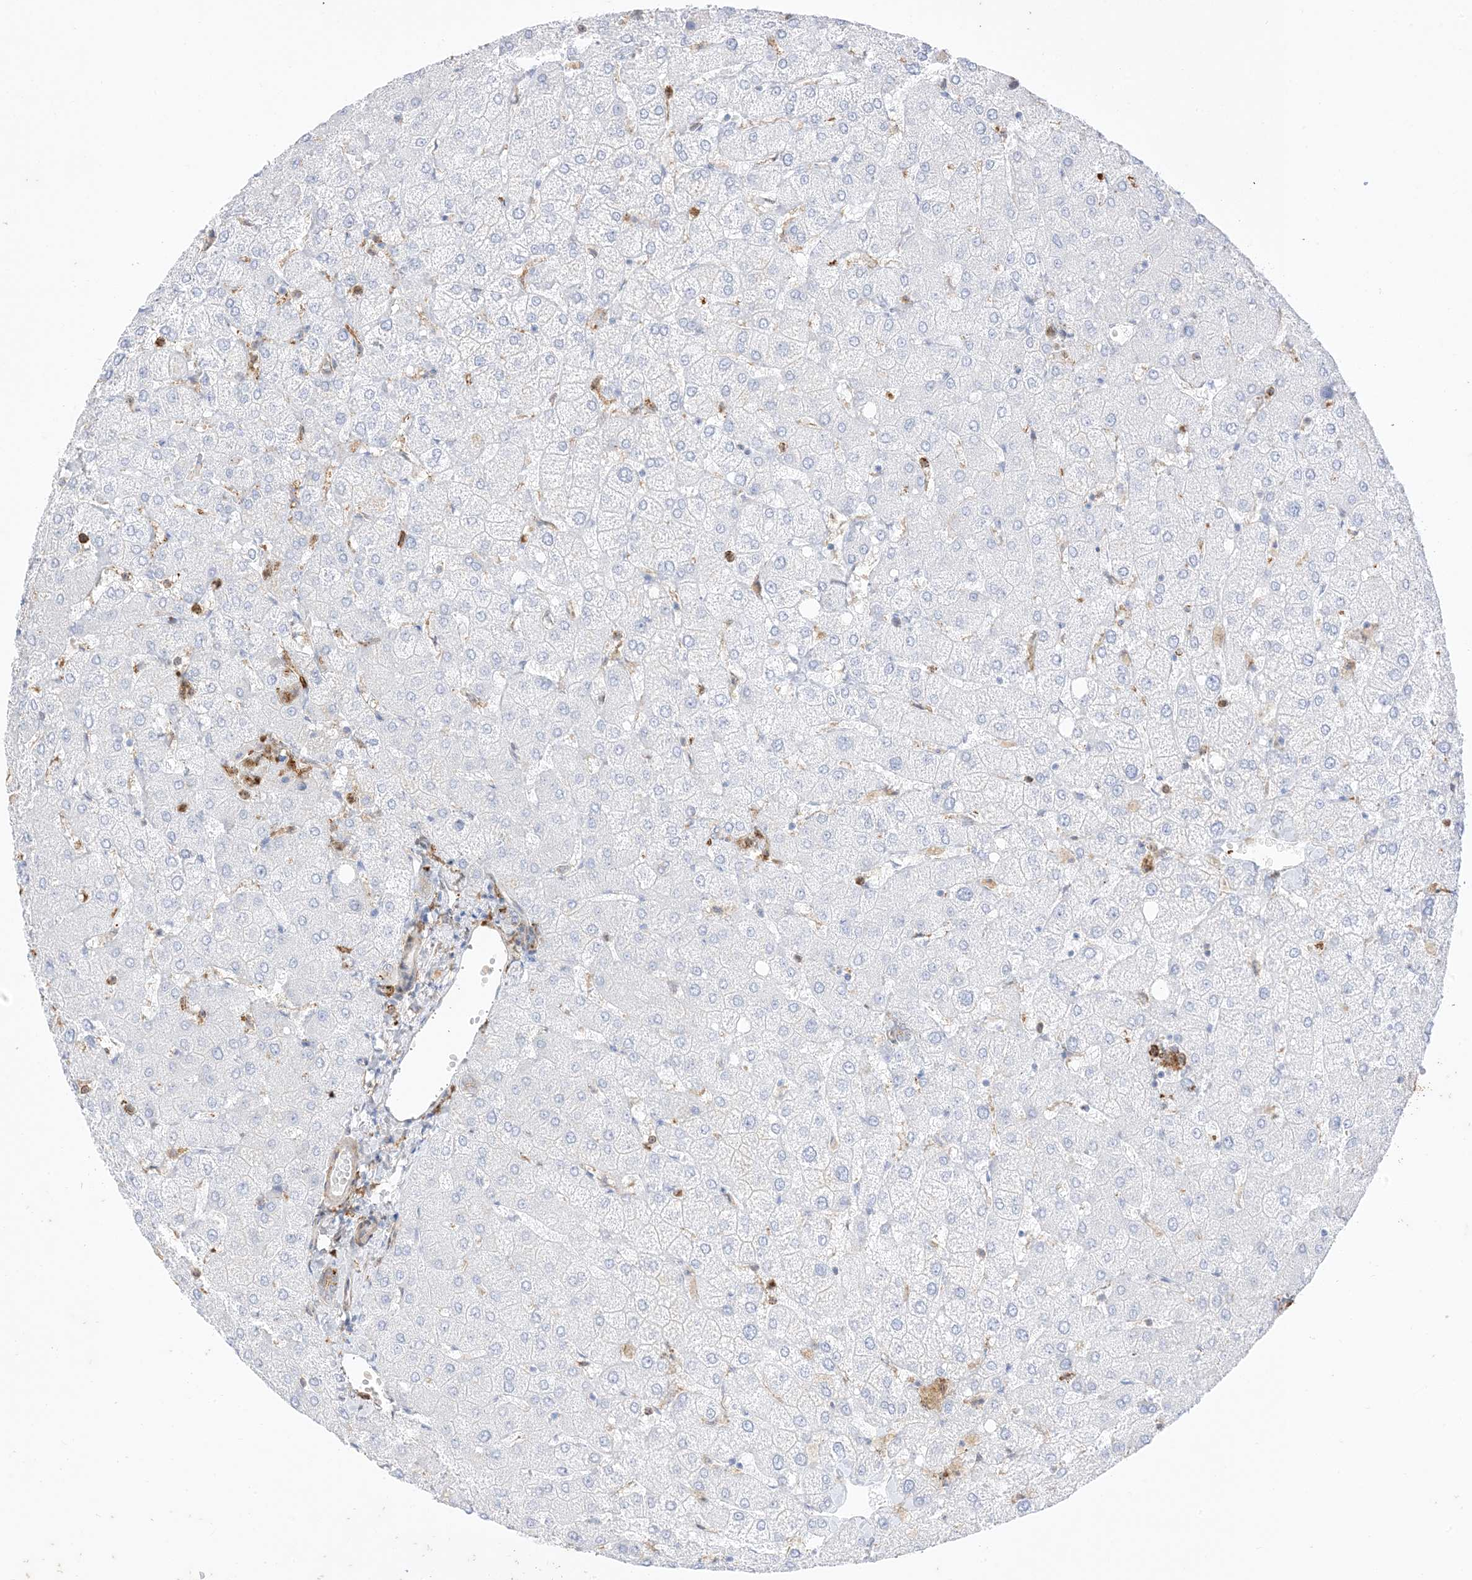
{"staining": {"intensity": "negative", "quantity": "none", "location": "none"}, "tissue": "liver", "cell_type": "Cholangiocytes", "image_type": "normal", "snomed": [{"axis": "morphology", "description": "Normal tissue, NOS"}, {"axis": "topography", "description": "Liver"}], "caption": "IHC micrograph of unremarkable liver stained for a protein (brown), which shows no expression in cholangiocytes.", "gene": "GSN", "patient": {"sex": "female", "age": 54}}